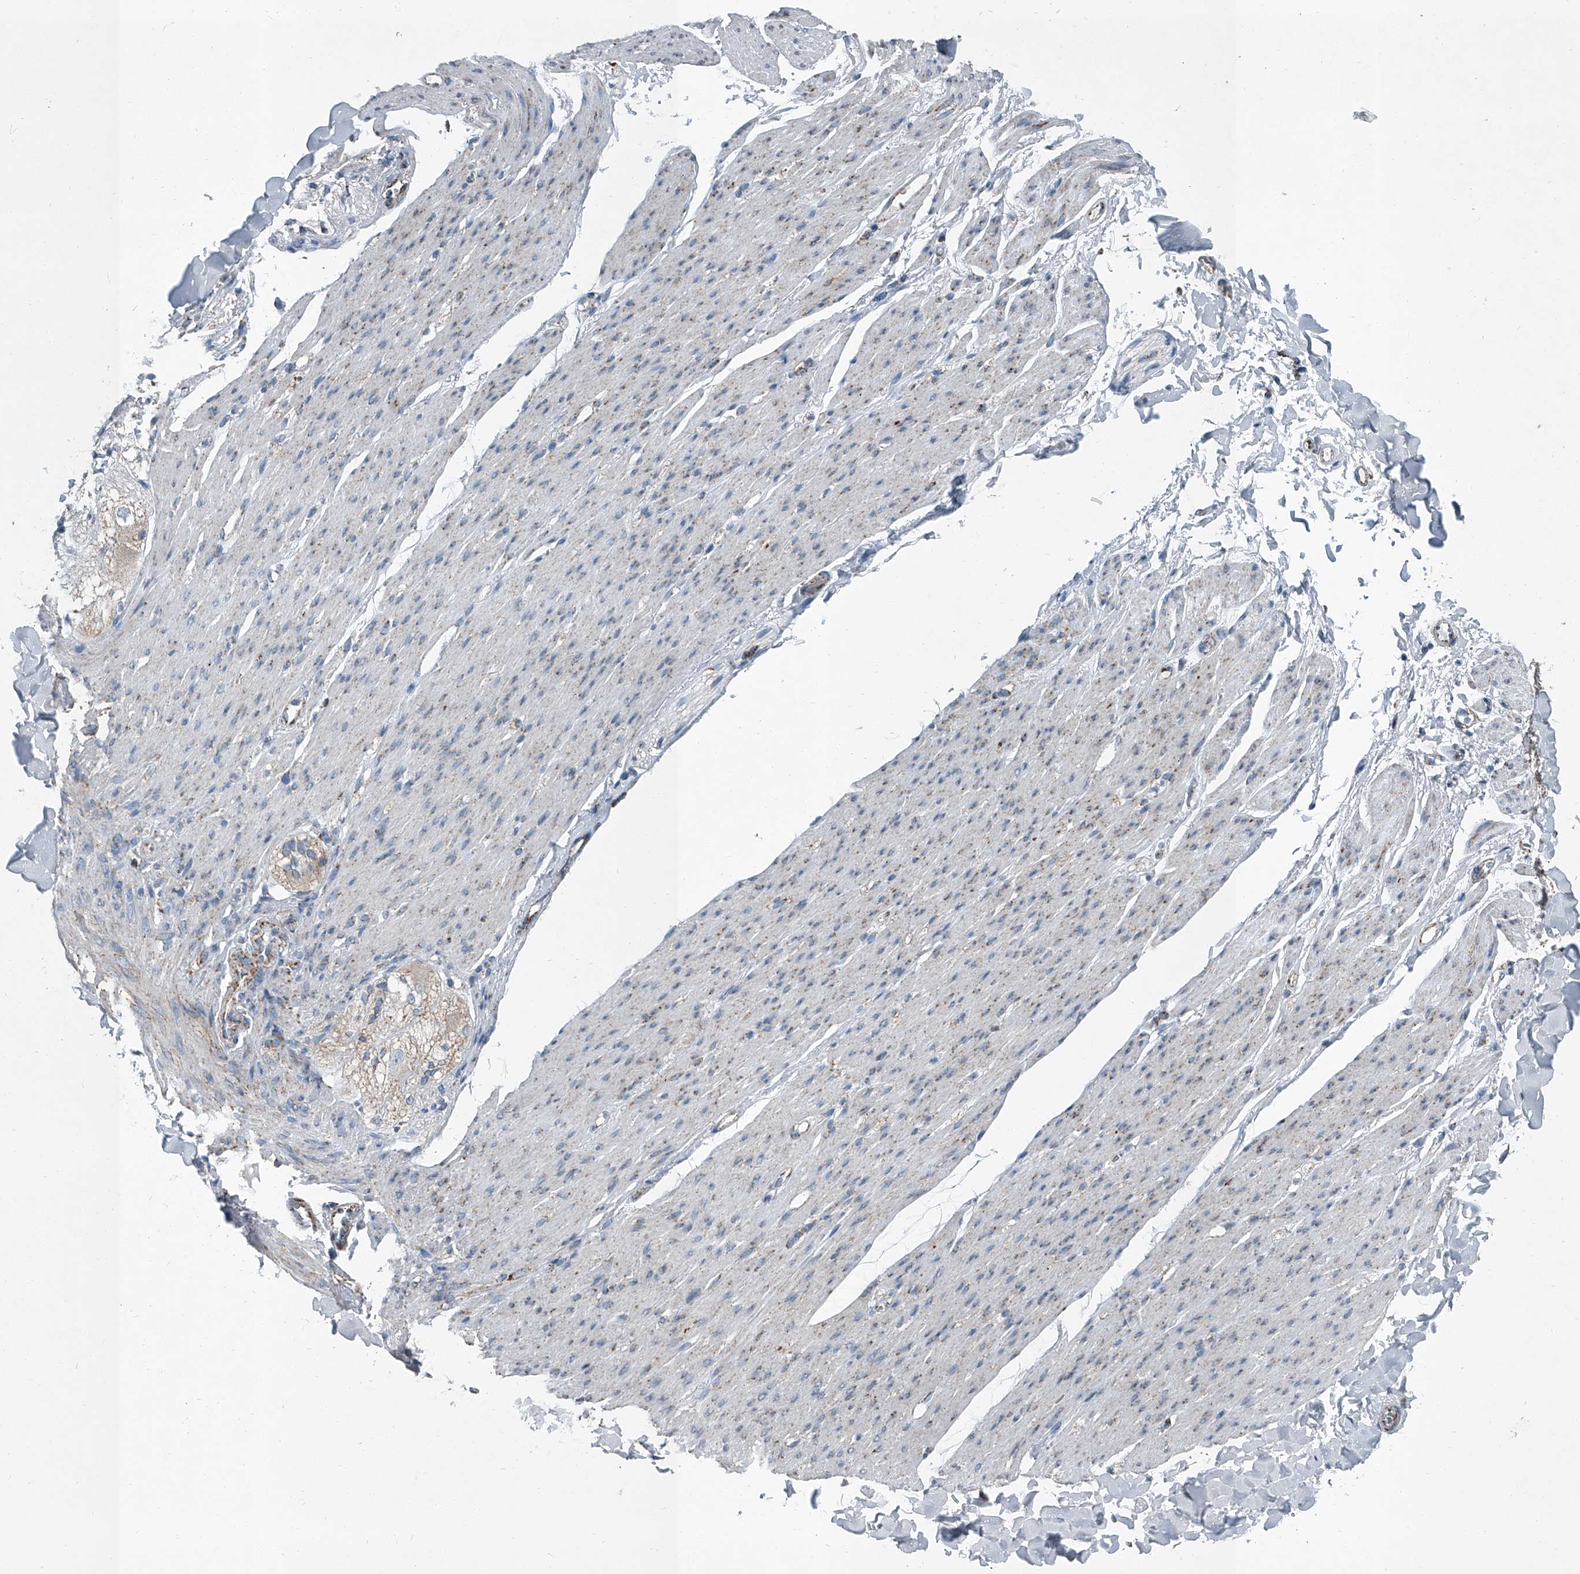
{"staining": {"intensity": "weak", "quantity": "25%-75%", "location": "cytoplasmic/membranous"}, "tissue": "smooth muscle", "cell_type": "Smooth muscle cells", "image_type": "normal", "snomed": [{"axis": "morphology", "description": "Normal tissue, NOS"}, {"axis": "topography", "description": "Colon"}, {"axis": "topography", "description": "Peripheral nerve tissue"}], "caption": "DAB (3,3'-diaminobenzidine) immunohistochemical staining of benign human smooth muscle demonstrates weak cytoplasmic/membranous protein expression in about 25%-75% of smooth muscle cells.", "gene": "CHRNA7", "patient": {"sex": "female", "age": 61}}